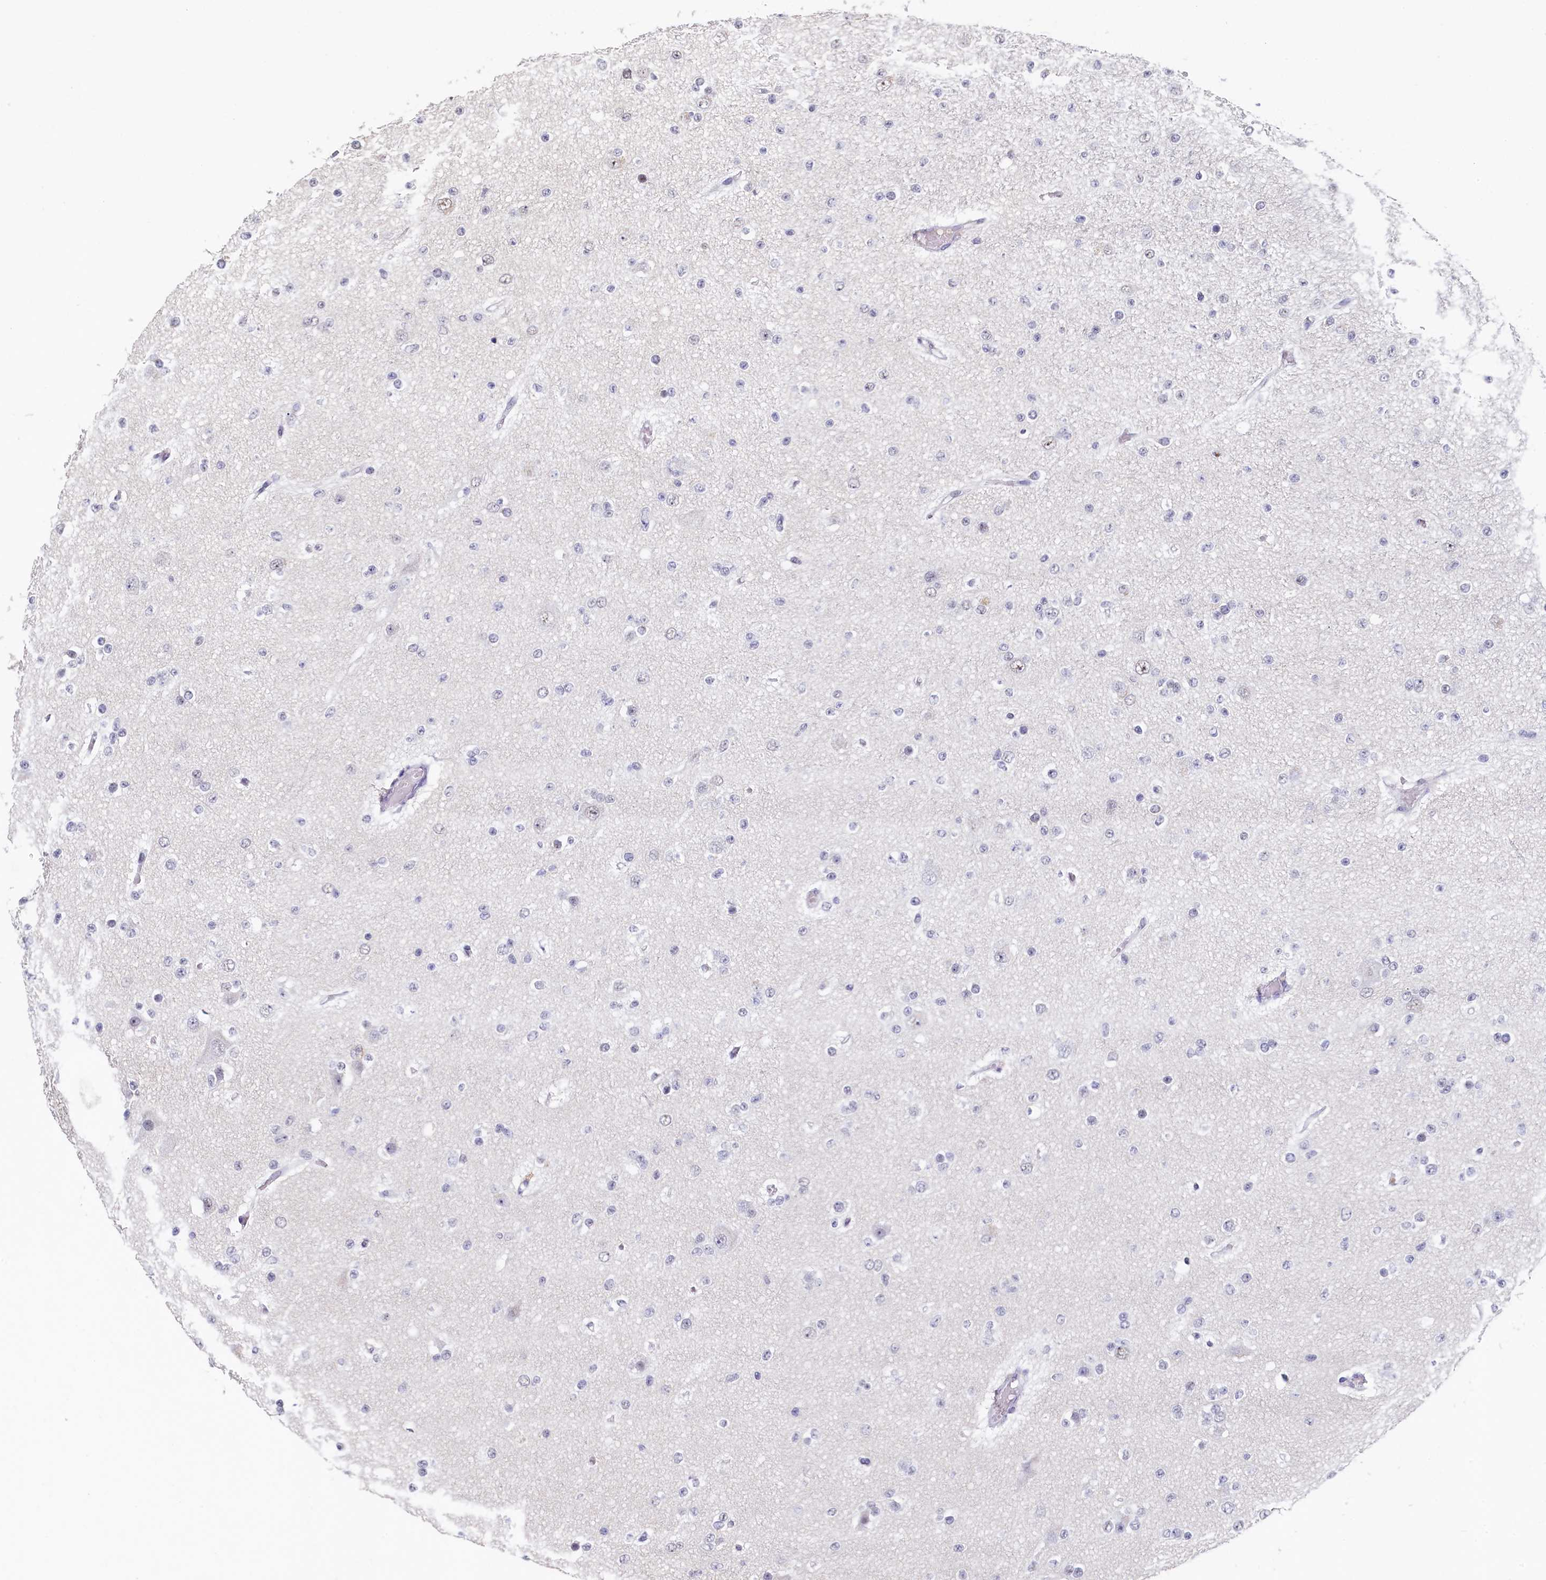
{"staining": {"intensity": "negative", "quantity": "none", "location": "none"}, "tissue": "glioma", "cell_type": "Tumor cells", "image_type": "cancer", "snomed": [{"axis": "morphology", "description": "Glioma, malignant, Low grade"}, {"axis": "topography", "description": "Brain"}], "caption": "The micrograph demonstrates no staining of tumor cells in malignant low-grade glioma.", "gene": "MOSPD3", "patient": {"sex": "female", "age": 22}}